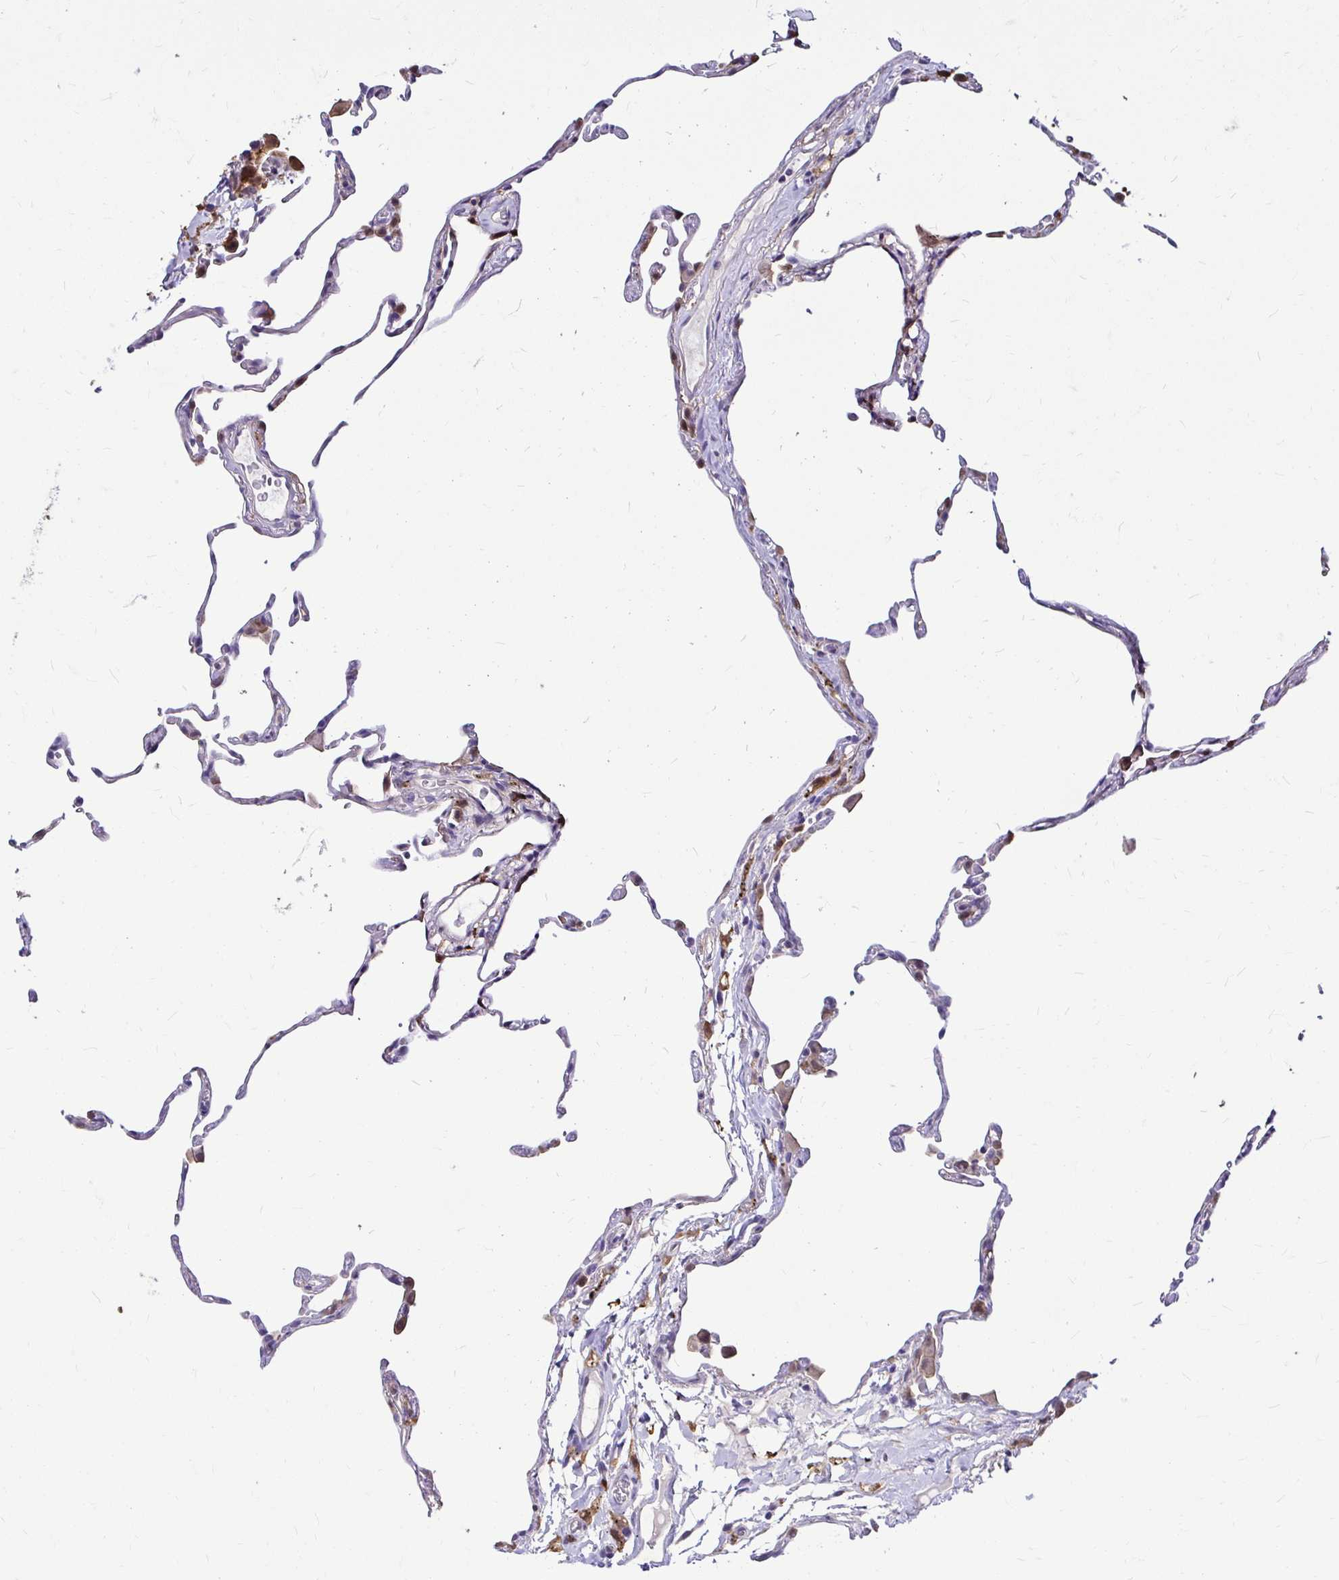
{"staining": {"intensity": "weak", "quantity": "<25%", "location": "cytoplasmic/membranous"}, "tissue": "lung", "cell_type": "Alveolar cells", "image_type": "normal", "snomed": [{"axis": "morphology", "description": "Normal tissue, NOS"}, {"axis": "topography", "description": "Lung"}], "caption": "Immunohistochemistry (IHC) of unremarkable human lung exhibits no expression in alveolar cells. (DAB (3,3'-diaminobenzidine) immunohistochemistry (IHC), high magnification).", "gene": "IDH1", "patient": {"sex": "female", "age": 57}}